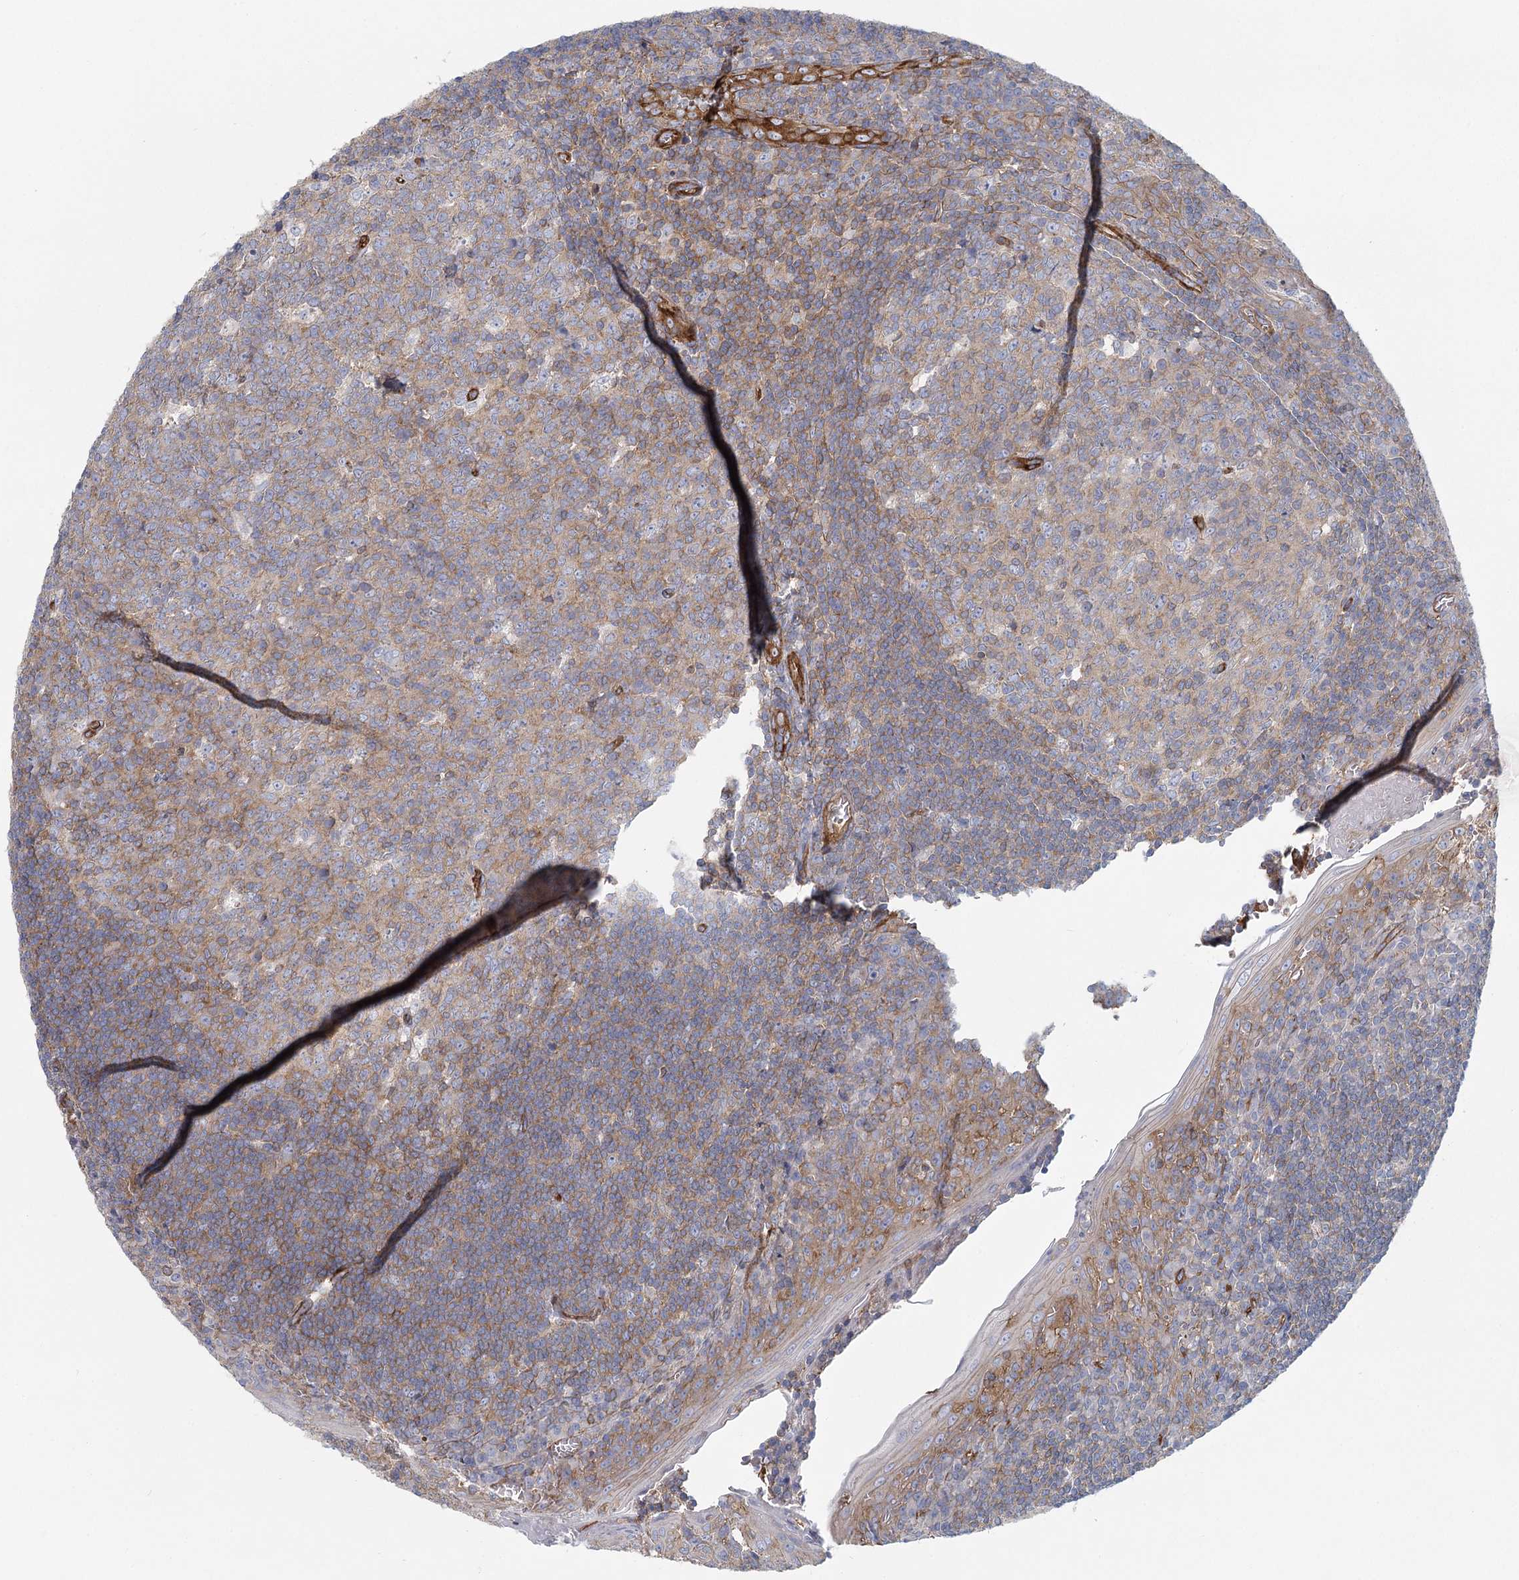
{"staining": {"intensity": "weak", "quantity": "<25%", "location": "cytoplasmic/membranous"}, "tissue": "tonsil", "cell_type": "Germinal center cells", "image_type": "normal", "snomed": [{"axis": "morphology", "description": "Normal tissue, NOS"}, {"axis": "topography", "description": "Tonsil"}], "caption": "DAB (3,3'-diaminobenzidine) immunohistochemical staining of normal human tonsil displays no significant staining in germinal center cells.", "gene": "IFT46", "patient": {"sex": "male", "age": 27}}